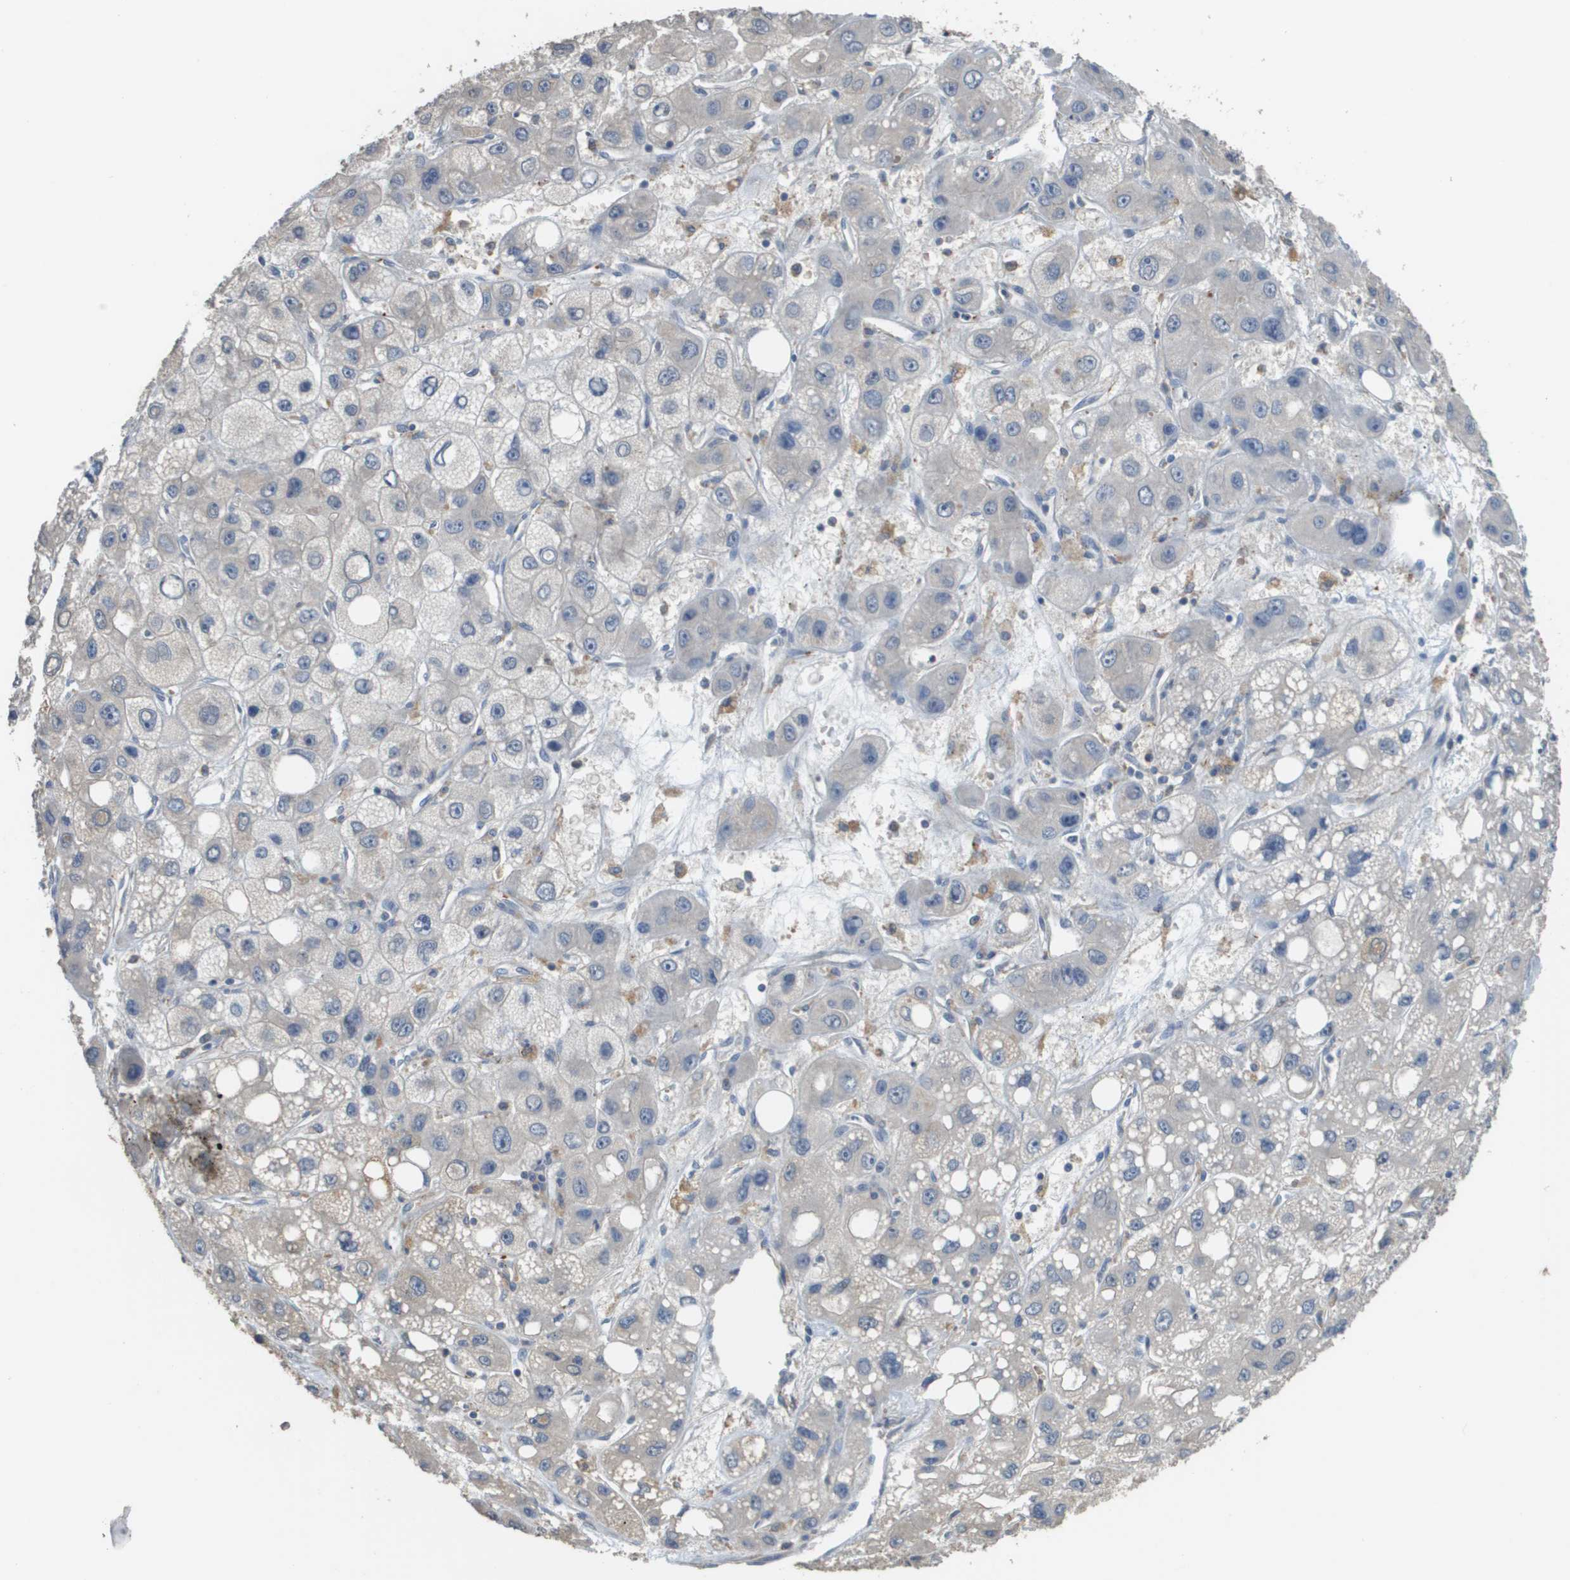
{"staining": {"intensity": "negative", "quantity": "none", "location": "none"}, "tissue": "liver cancer", "cell_type": "Tumor cells", "image_type": "cancer", "snomed": [{"axis": "morphology", "description": "Carcinoma, Hepatocellular, NOS"}, {"axis": "topography", "description": "Liver"}], "caption": "The micrograph reveals no staining of tumor cells in liver cancer.", "gene": "RAB27B", "patient": {"sex": "male", "age": 55}}